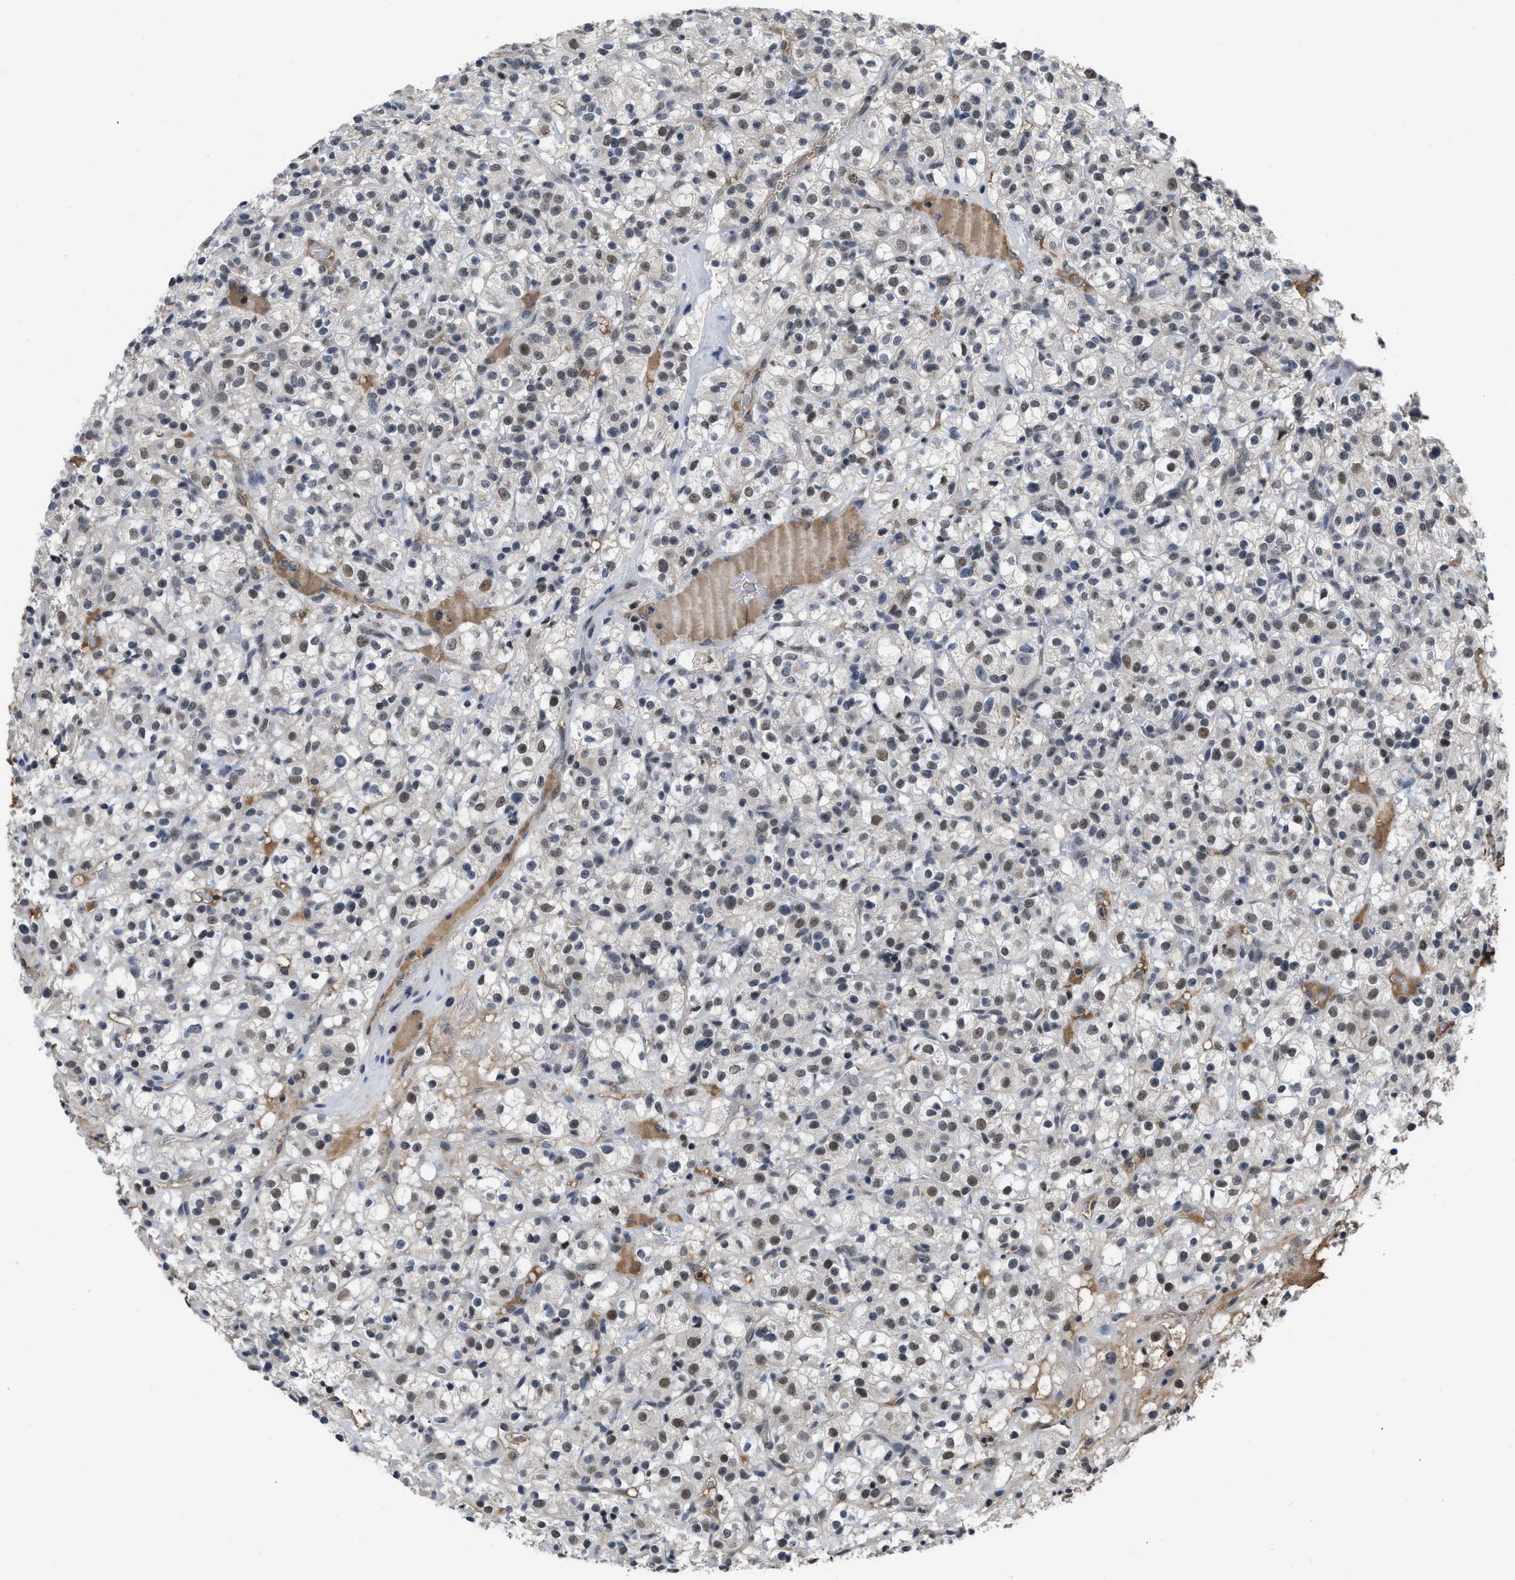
{"staining": {"intensity": "moderate", "quantity": "25%-75%", "location": "nuclear"}, "tissue": "renal cancer", "cell_type": "Tumor cells", "image_type": "cancer", "snomed": [{"axis": "morphology", "description": "Normal tissue, NOS"}, {"axis": "morphology", "description": "Adenocarcinoma, NOS"}, {"axis": "topography", "description": "Kidney"}], "caption": "DAB (3,3'-diaminobenzidine) immunohistochemical staining of human renal cancer (adenocarcinoma) exhibits moderate nuclear protein positivity in about 25%-75% of tumor cells.", "gene": "TERF2IP", "patient": {"sex": "female", "age": 72}}